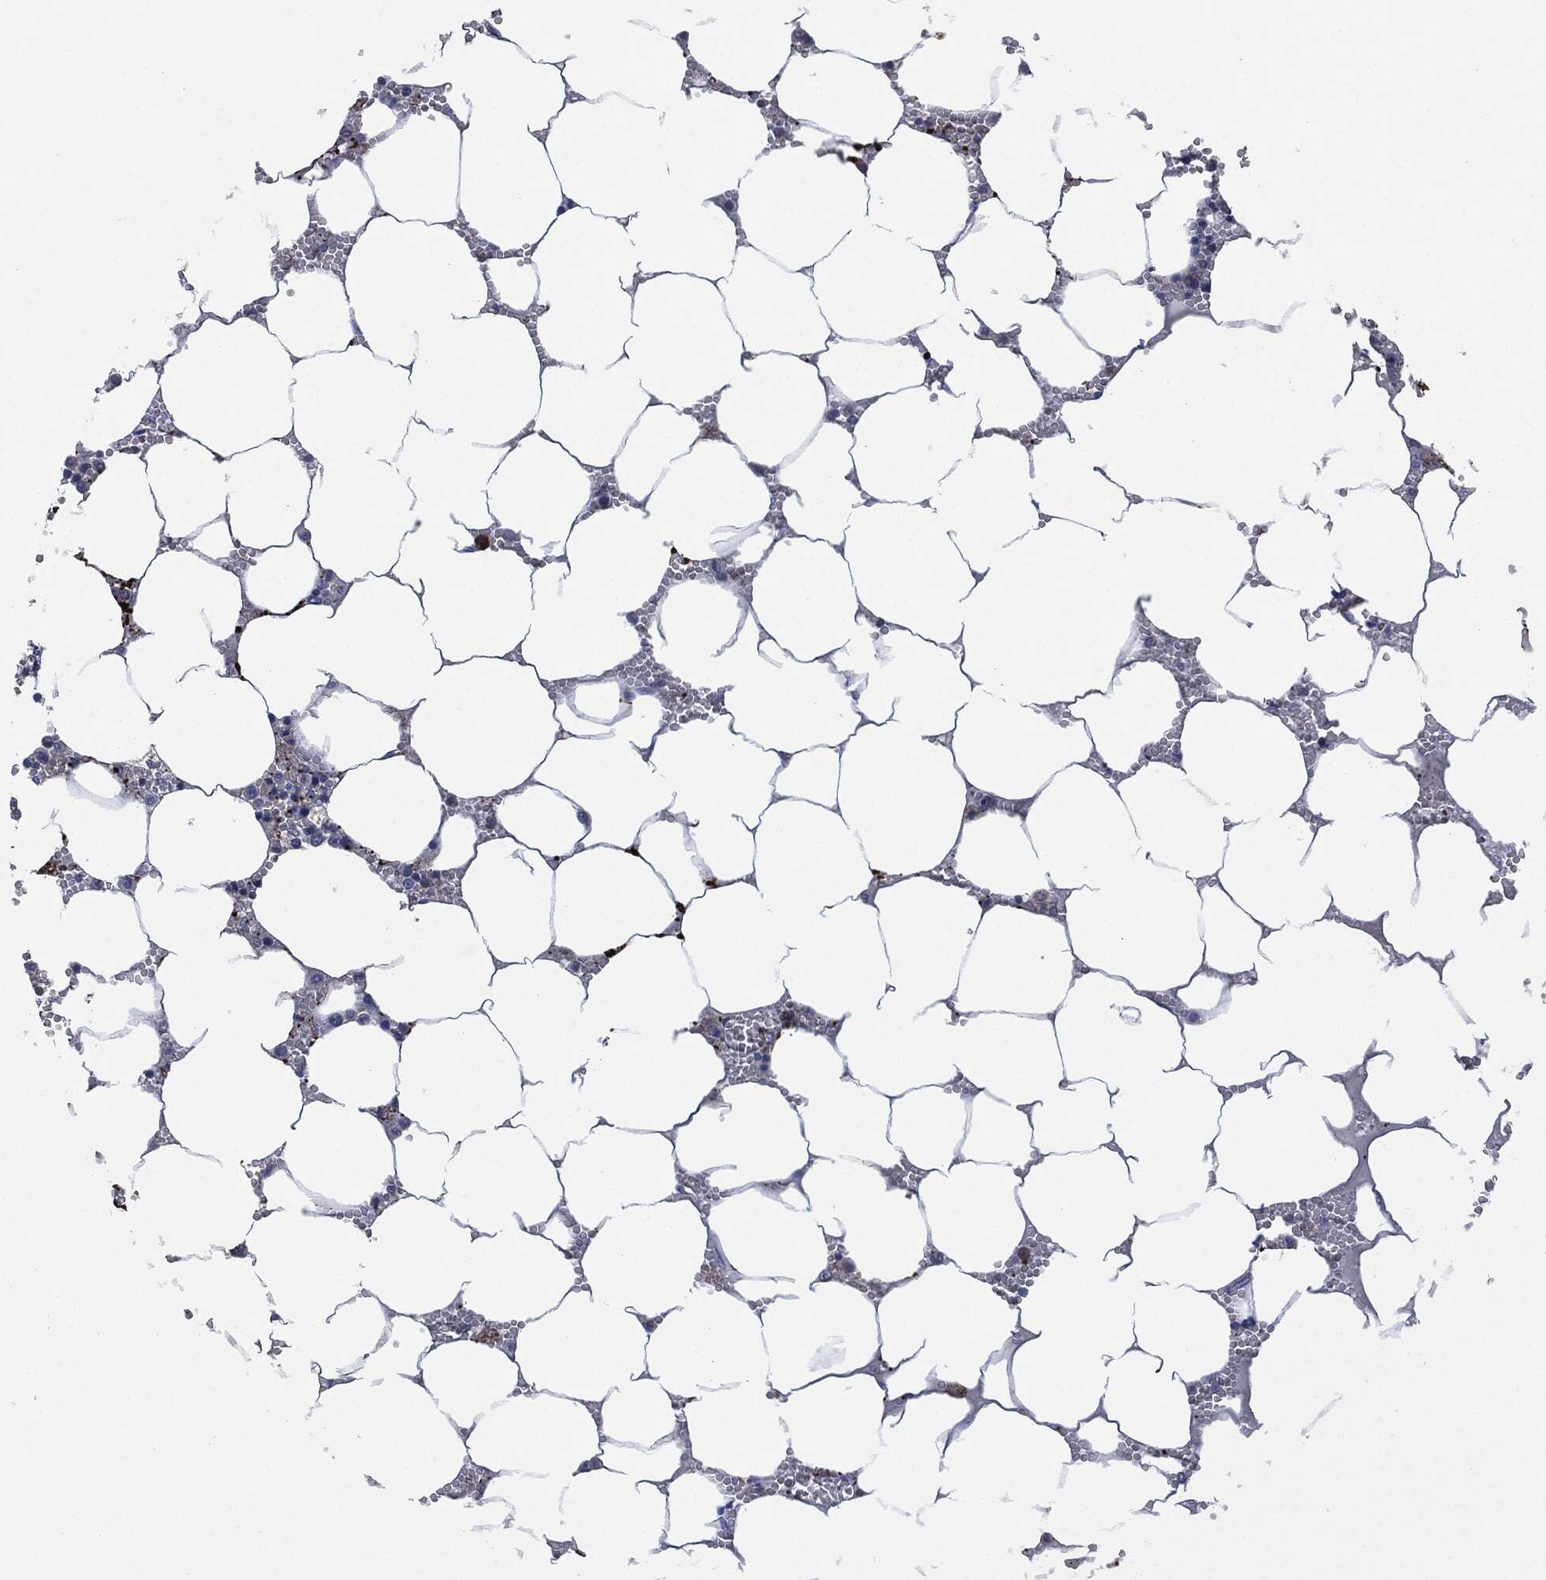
{"staining": {"intensity": "negative", "quantity": "none", "location": "none"}, "tissue": "bone marrow", "cell_type": "Hematopoietic cells", "image_type": "normal", "snomed": [{"axis": "morphology", "description": "Normal tissue, NOS"}, {"axis": "topography", "description": "Bone marrow"}], "caption": "This is a photomicrograph of IHC staining of benign bone marrow, which shows no staining in hematopoietic cells. (Brightfield microscopy of DAB (3,3'-diaminobenzidine) IHC at high magnification).", "gene": "CD33", "patient": {"sex": "female", "age": 64}}